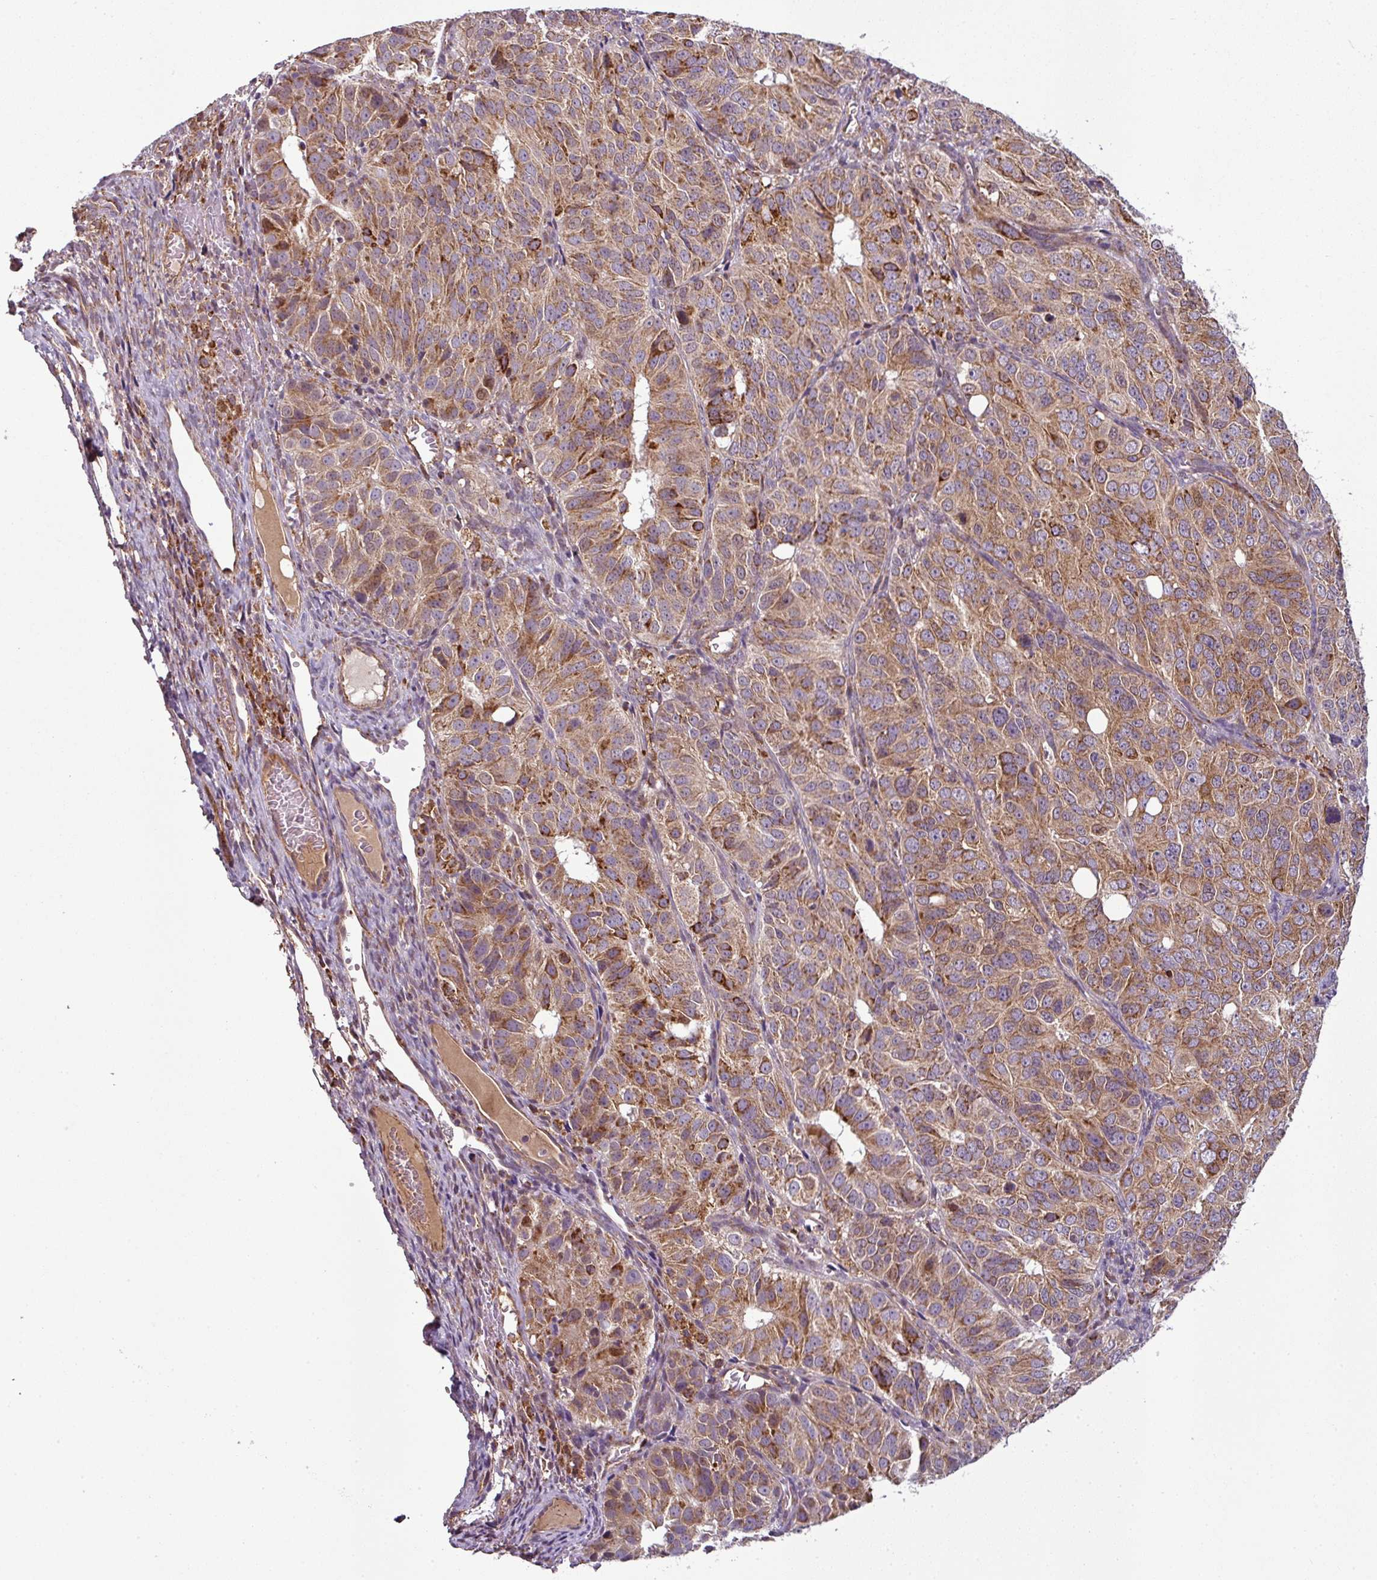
{"staining": {"intensity": "moderate", "quantity": ">75%", "location": "cytoplasmic/membranous"}, "tissue": "ovarian cancer", "cell_type": "Tumor cells", "image_type": "cancer", "snomed": [{"axis": "morphology", "description": "Carcinoma, endometroid"}, {"axis": "topography", "description": "Ovary"}], "caption": "High-power microscopy captured an immunohistochemistry histopathology image of endometroid carcinoma (ovarian), revealing moderate cytoplasmic/membranous staining in approximately >75% of tumor cells. The staining was performed using DAB (3,3'-diaminobenzidine) to visualize the protein expression in brown, while the nuclei were stained in blue with hematoxylin (Magnification: 20x).", "gene": "PRELID3B", "patient": {"sex": "female", "age": 51}}